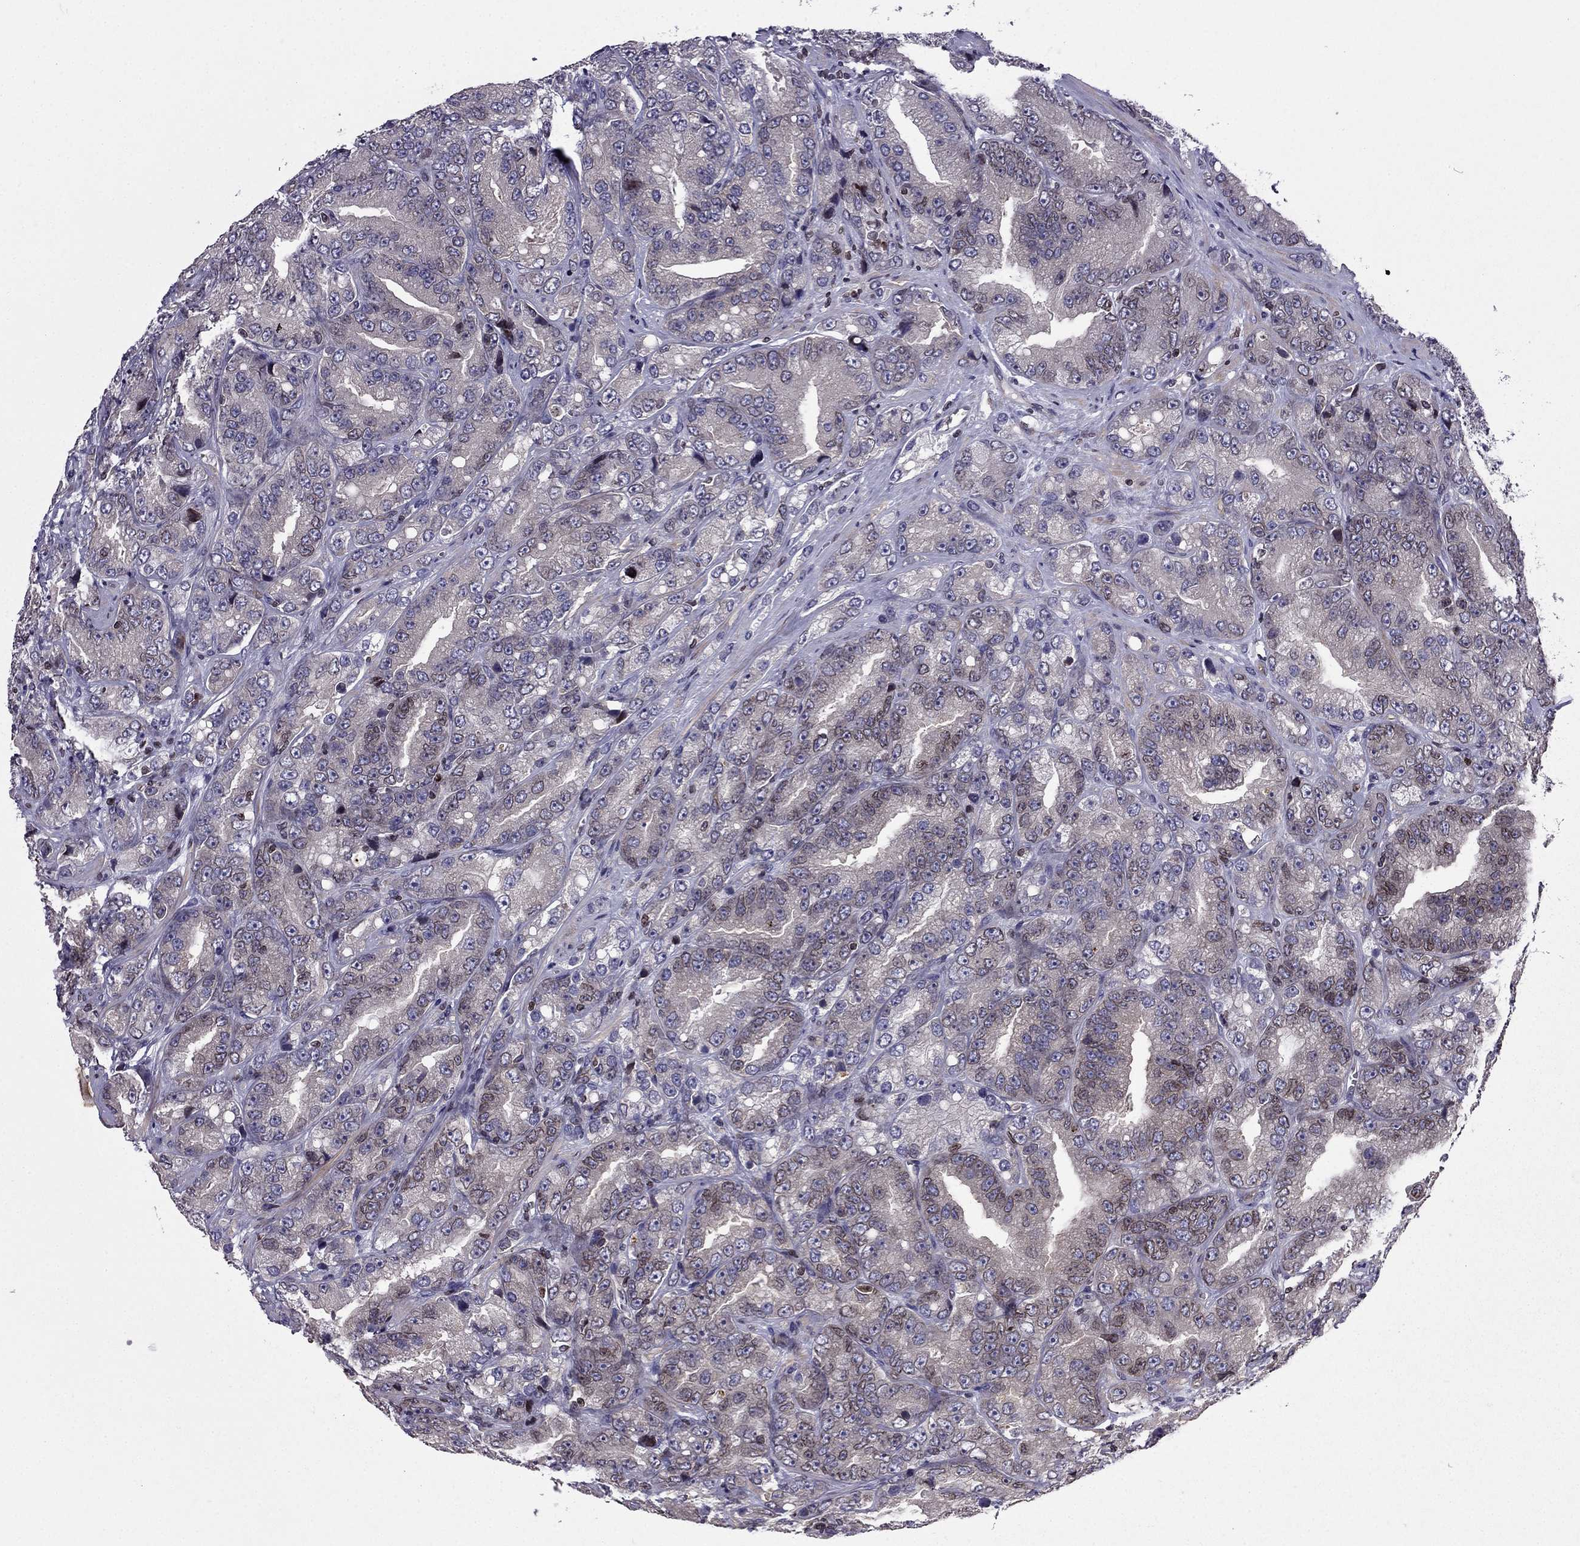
{"staining": {"intensity": "negative", "quantity": "none", "location": "none"}, "tissue": "prostate cancer", "cell_type": "Tumor cells", "image_type": "cancer", "snomed": [{"axis": "morphology", "description": "Adenocarcinoma, NOS"}, {"axis": "topography", "description": "Prostate"}], "caption": "An immunohistochemistry photomicrograph of adenocarcinoma (prostate) is shown. There is no staining in tumor cells of adenocarcinoma (prostate). Nuclei are stained in blue.", "gene": "CDC42BPA", "patient": {"sex": "male", "age": 63}}